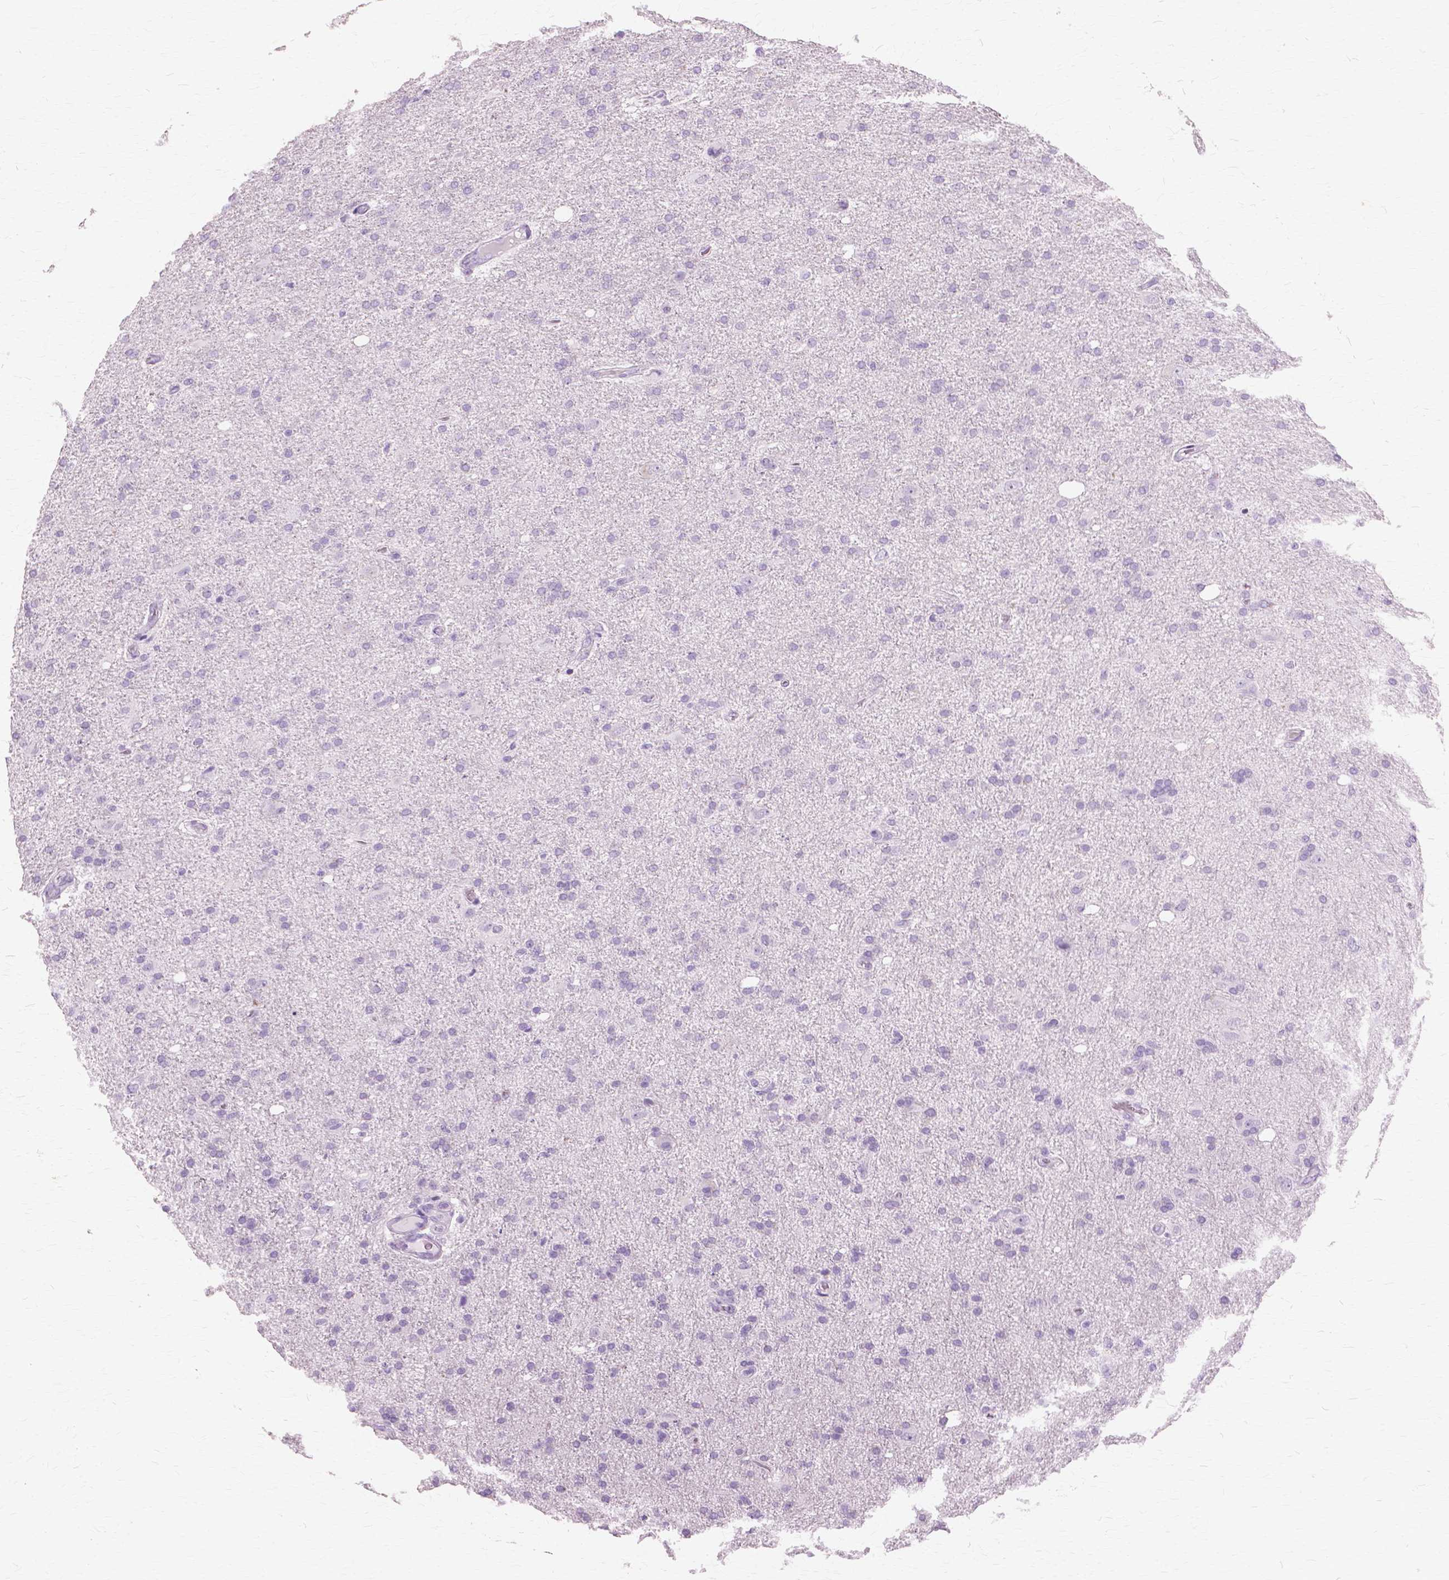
{"staining": {"intensity": "negative", "quantity": "none", "location": "none"}, "tissue": "glioma", "cell_type": "Tumor cells", "image_type": "cancer", "snomed": [{"axis": "morphology", "description": "Glioma, malignant, High grade"}, {"axis": "topography", "description": "Cerebral cortex"}], "caption": "Tumor cells show no significant protein staining in malignant glioma (high-grade).", "gene": "SFTPD", "patient": {"sex": "male", "age": 70}}